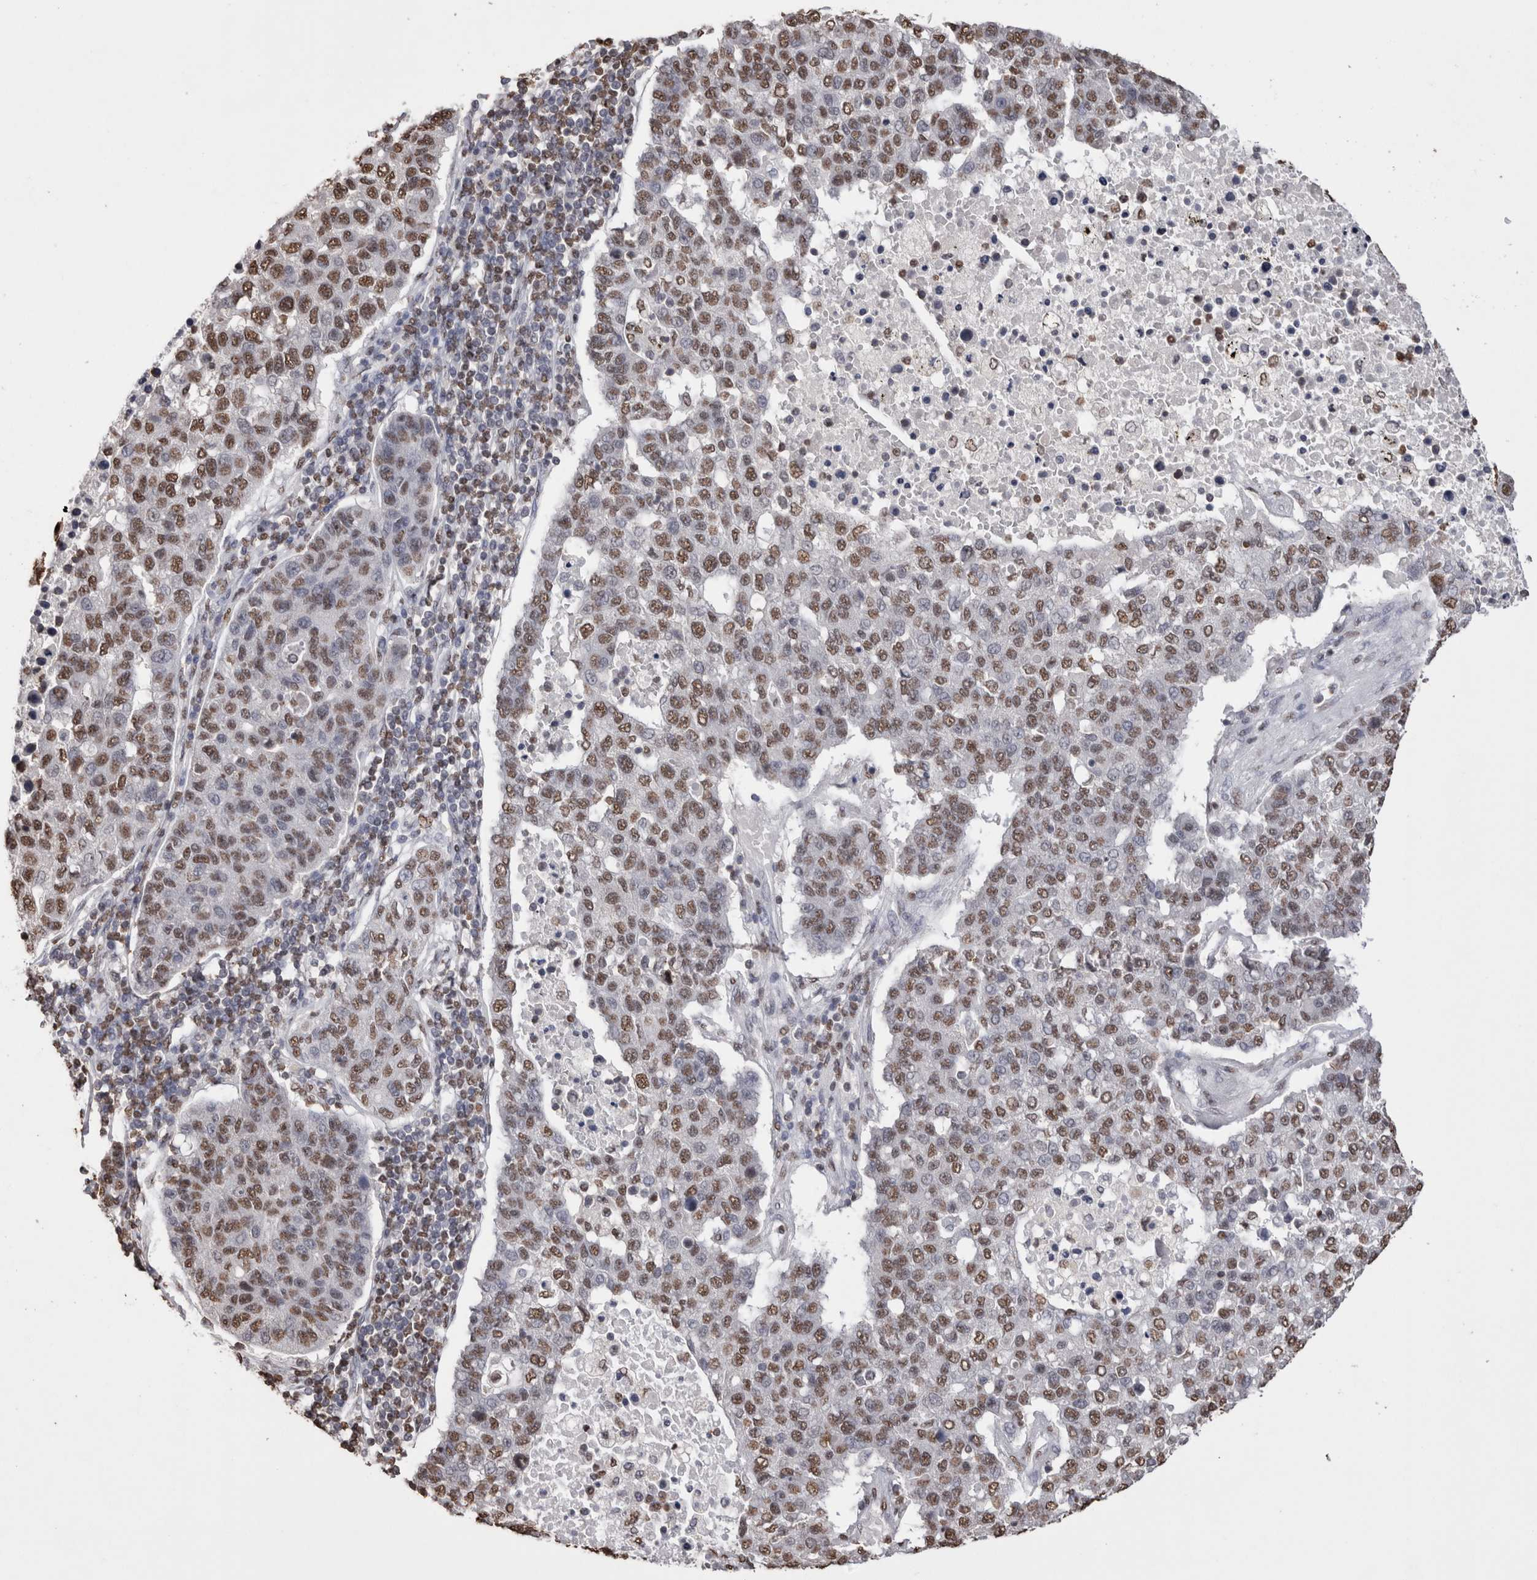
{"staining": {"intensity": "moderate", "quantity": ">75%", "location": "nuclear"}, "tissue": "pancreatic cancer", "cell_type": "Tumor cells", "image_type": "cancer", "snomed": [{"axis": "morphology", "description": "Adenocarcinoma, NOS"}, {"axis": "topography", "description": "Pancreas"}], "caption": "This micrograph reveals pancreatic cancer (adenocarcinoma) stained with IHC to label a protein in brown. The nuclear of tumor cells show moderate positivity for the protein. Nuclei are counter-stained blue.", "gene": "NTHL1", "patient": {"sex": "female", "age": 61}}